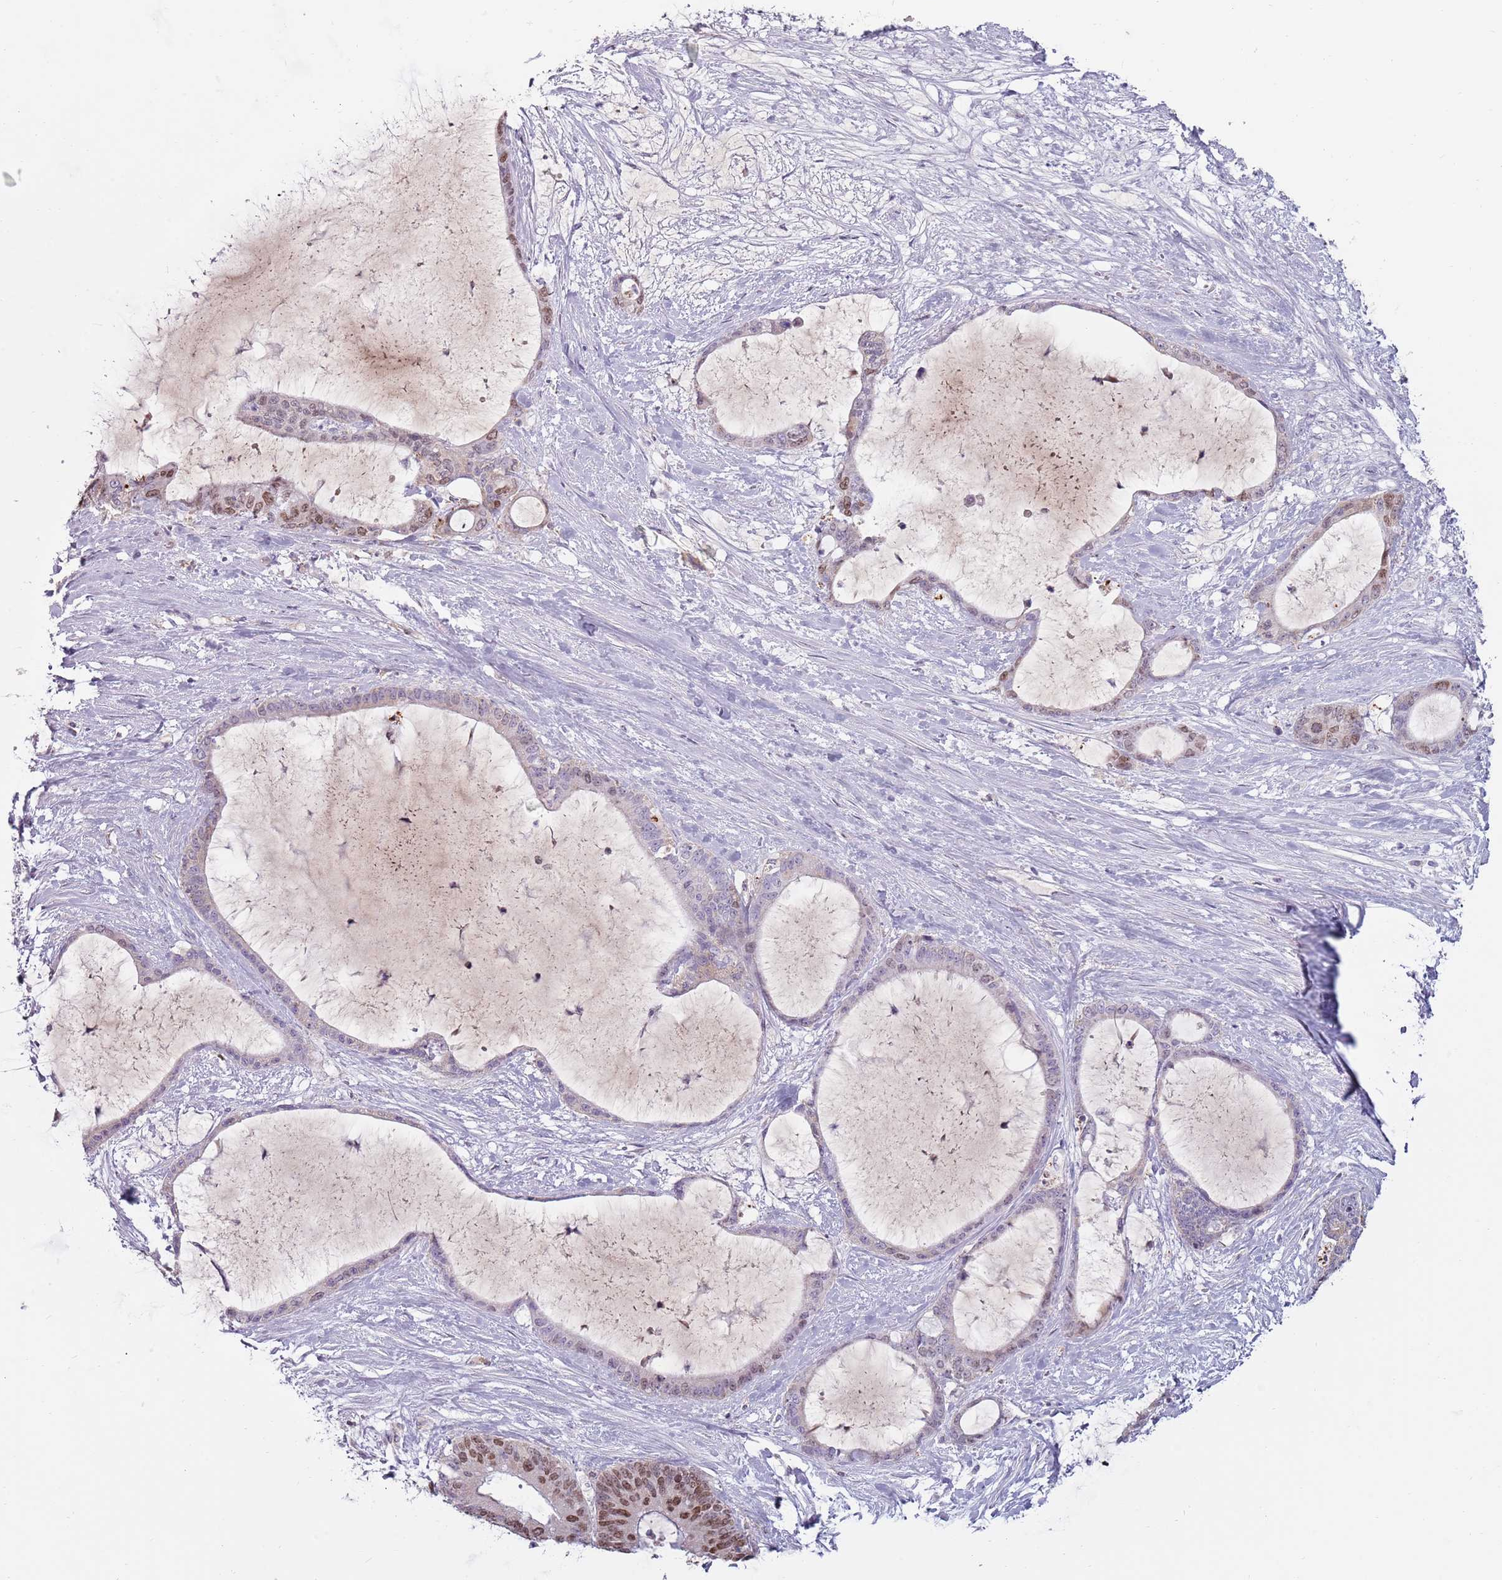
{"staining": {"intensity": "moderate", "quantity": "25%-75%", "location": "nuclear"}, "tissue": "liver cancer", "cell_type": "Tumor cells", "image_type": "cancer", "snomed": [{"axis": "morphology", "description": "Normal tissue, NOS"}, {"axis": "morphology", "description": "Cholangiocarcinoma"}, {"axis": "topography", "description": "Liver"}, {"axis": "topography", "description": "Peripheral nerve tissue"}], "caption": "Cholangiocarcinoma (liver) tissue shows moderate nuclear expression in approximately 25%-75% of tumor cells, visualized by immunohistochemistry.", "gene": "SYS1", "patient": {"sex": "female", "age": 73}}